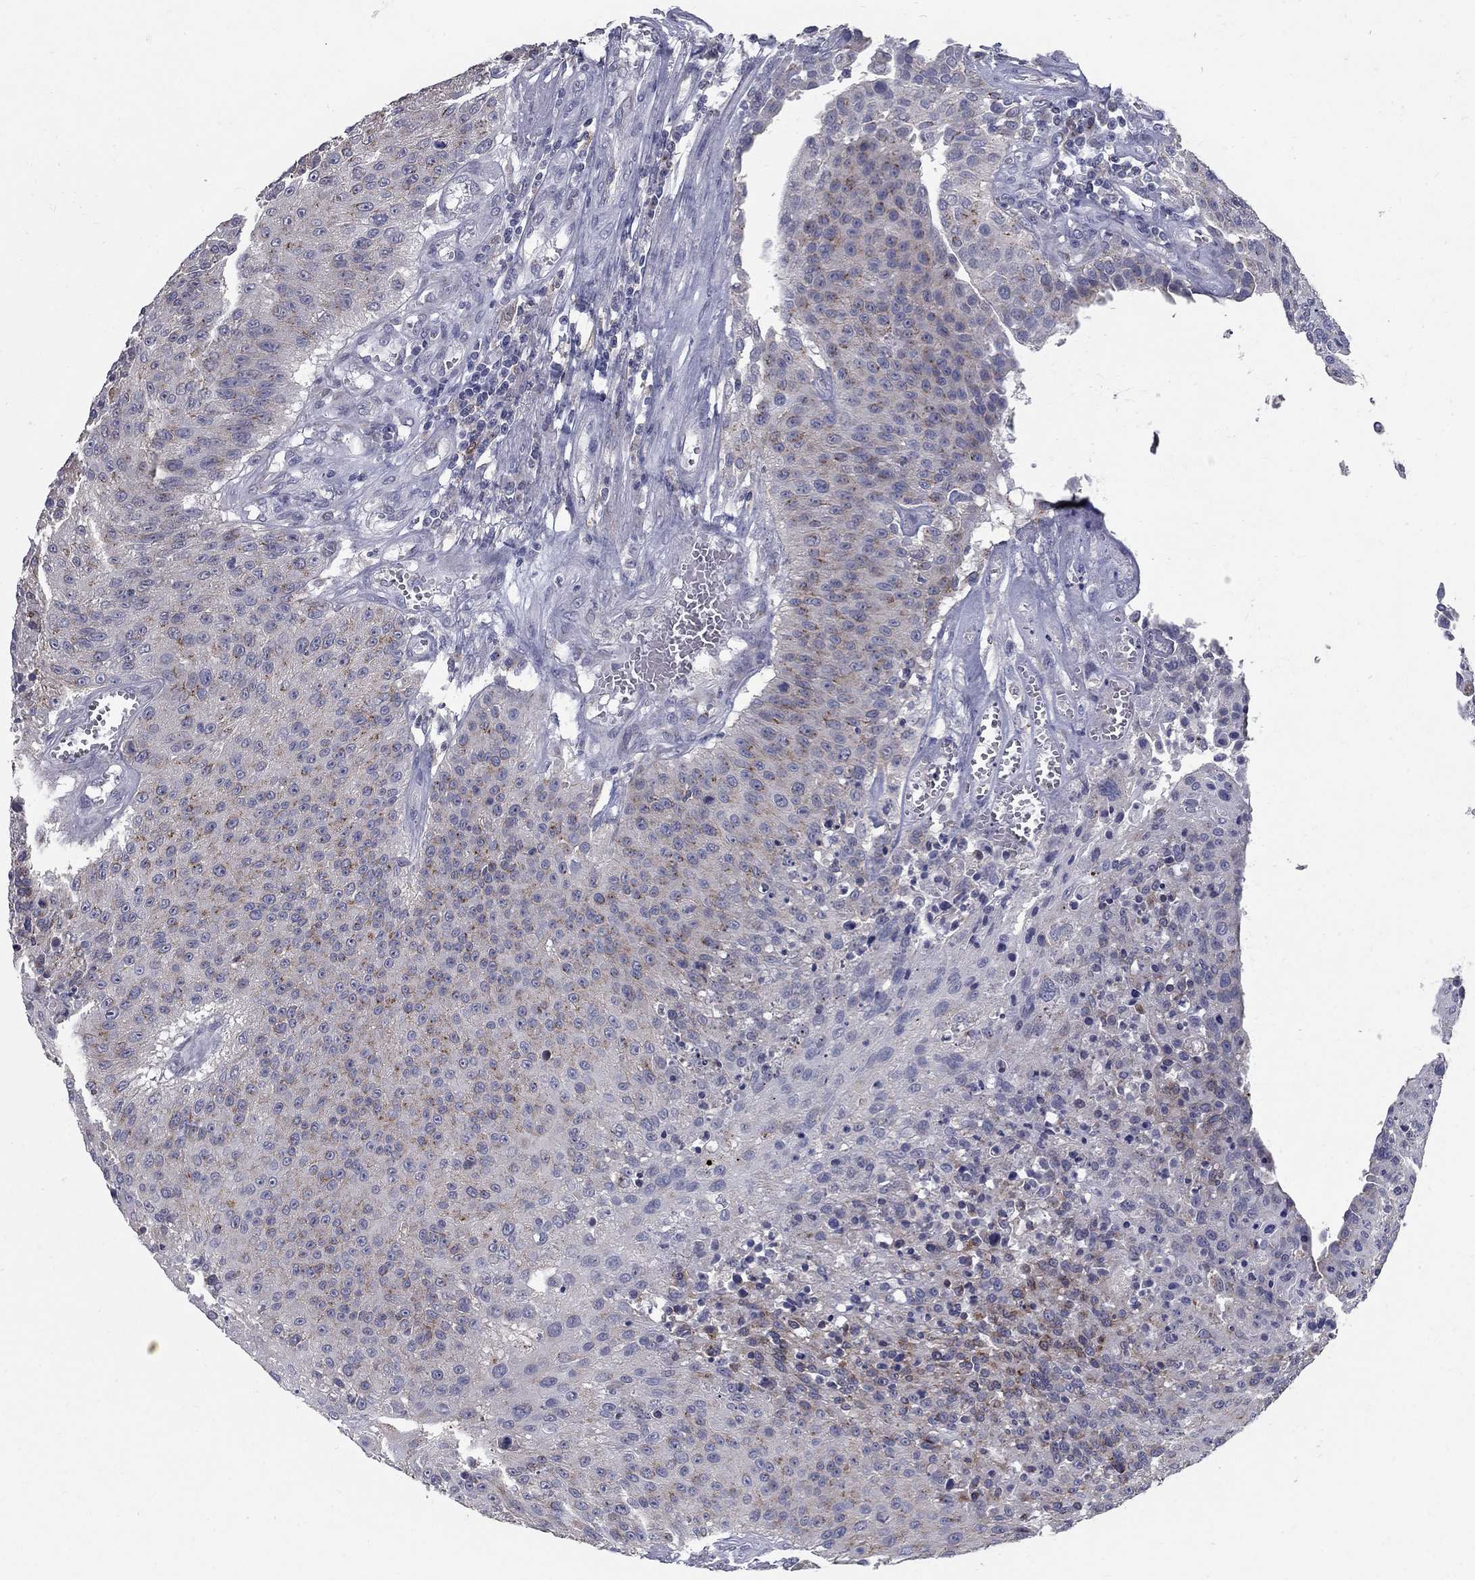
{"staining": {"intensity": "negative", "quantity": "none", "location": "none"}, "tissue": "urothelial cancer", "cell_type": "Tumor cells", "image_type": "cancer", "snomed": [{"axis": "morphology", "description": "Urothelial carcinoma, NOS"}, {"axis": "topography", "description": "Urinary bladder"}], "caption": "IHC histopathology image of neoplastic tissue: human urothelial cancer stained with DAB (3,3'-diaminobenzidine) displays no significant protein staining in tumor cells. The staining was performed using DAB to visualize the protein expression in brown, while the nuclei were stained in blue with hematoxylin (Magnification: 20x).", "gene": "KIAA0319L", "patient": {"sex": "male", "age": 55}}